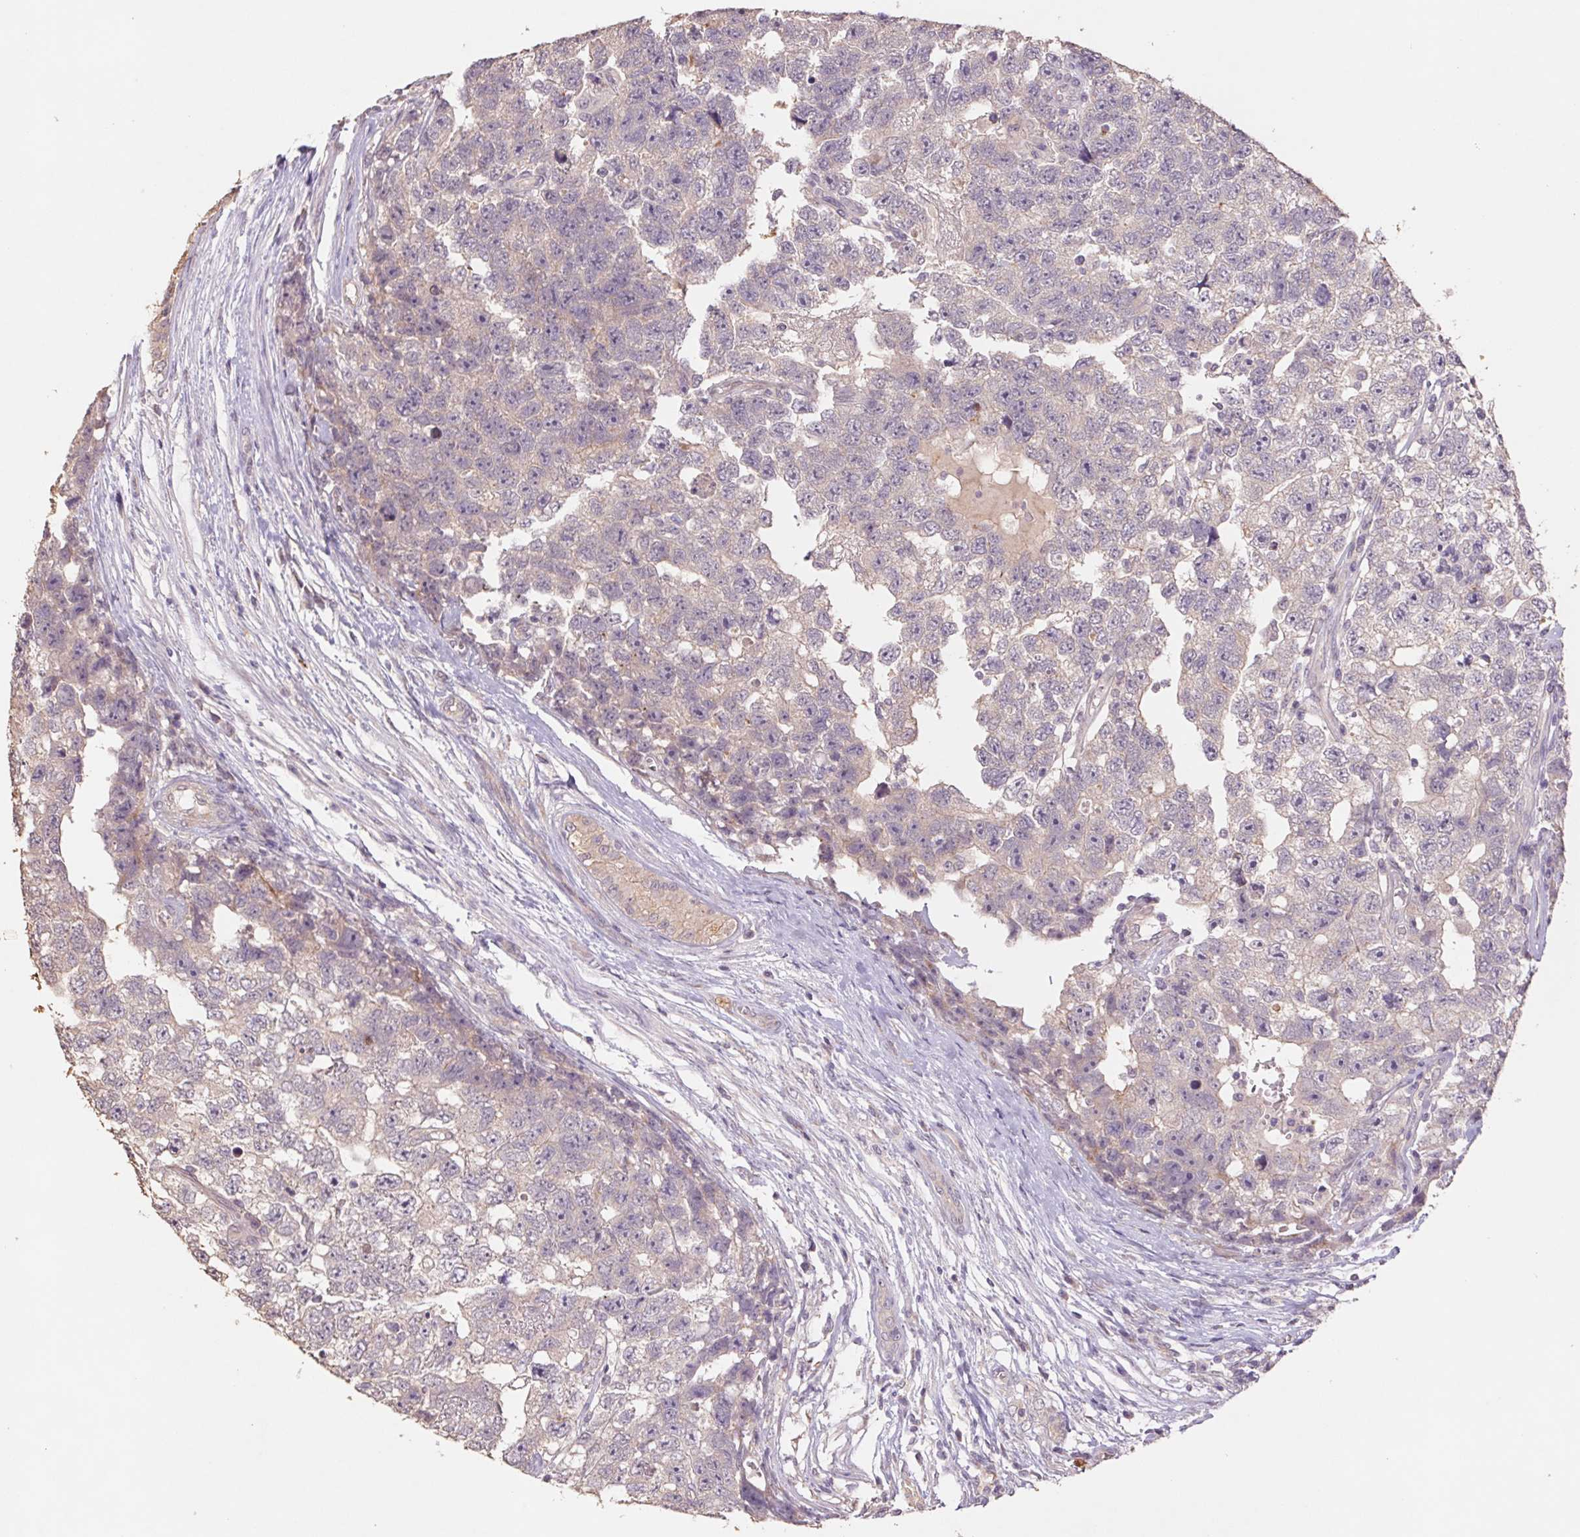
{"staining": {"intensity": "weak", "quantity": ">75%", "location": "cytoplasmic/membranous"}, "tissue": "testis cancer", "cell_type": "Tumor cells", "image_type": "cancer", "snomed": [{"axis": "morphology", "description": "Carcinoma, Embryonal, NOS"}, {"axis": "topography", "description": "Testis"}], "caption": "Immunohistochemical staining of testis embryonal carcinoma displays low levels of weak cytoplasmic/membranous protein positivity in approximately >75% of tumor cells. (DAB (3,3'-diaminobenzidine) IHC, brown staining for protein, blue staining for nuclei).", "gene": "GRM2", "patient": {"sex": "male", "age": 22}}